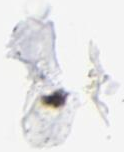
{"staining": {"intensity": "weak", "quantity": "25%-75%", "location": "cytoplasmic/membranous"}, "tissue": "colorectal cancer", "cell_type": "Tumor cells", "image_type": "cancer", "snomed": [{"axis": "morphology", "description": "Adenocarcinoma, NOS"}, {"axis": "topography", "description": "Rectum"}], "caption": "A brown stain highlights weak cytoplasmic/membranous staining of a protein in human colorectal adenocarcinoma tumor cells.", "gene": "FBXL2", "patient": {"sex": "female", "age": 57}}